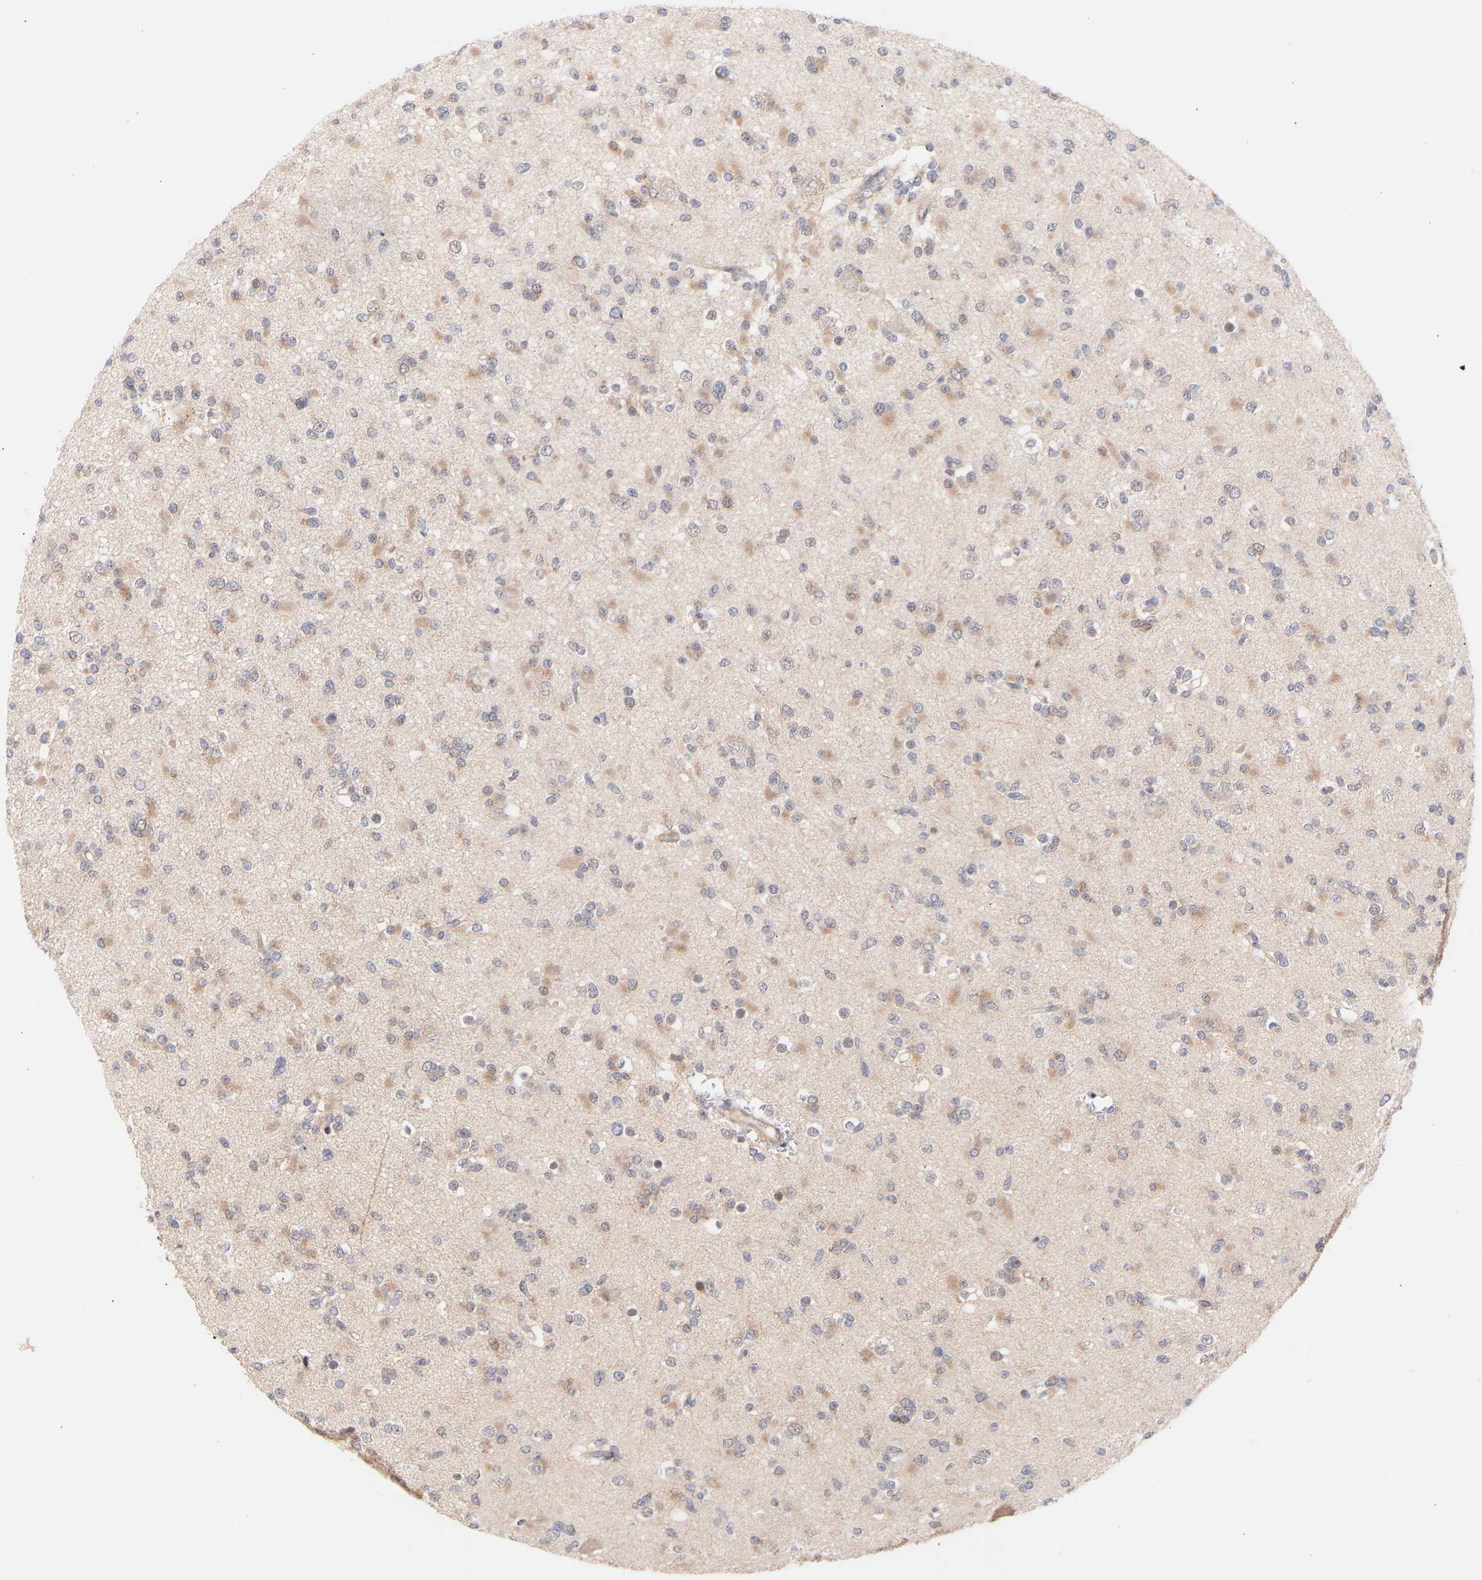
{"staining": {"intensity": "weak", "quantity": "25%-75%", "location": "cytoplasmic/membranous"}, "tissue": "glioma", "cell_type": "Tumor cells", "image_type": "cancer", "snomed": [{"axis": "morphology", "description": "Glioma, malignant, Low grade"}, {"axis": "topography", "description": "Brain"}], "caption": "Human malignant glioma (low-grade) stained for a protein (brown) displays weak cytoplasmic/membranous positive positivity in approximately 25%-75% of tumor cells.", "gene": "PDLIM5", "patient": {"sex": "female", "age": 22}}